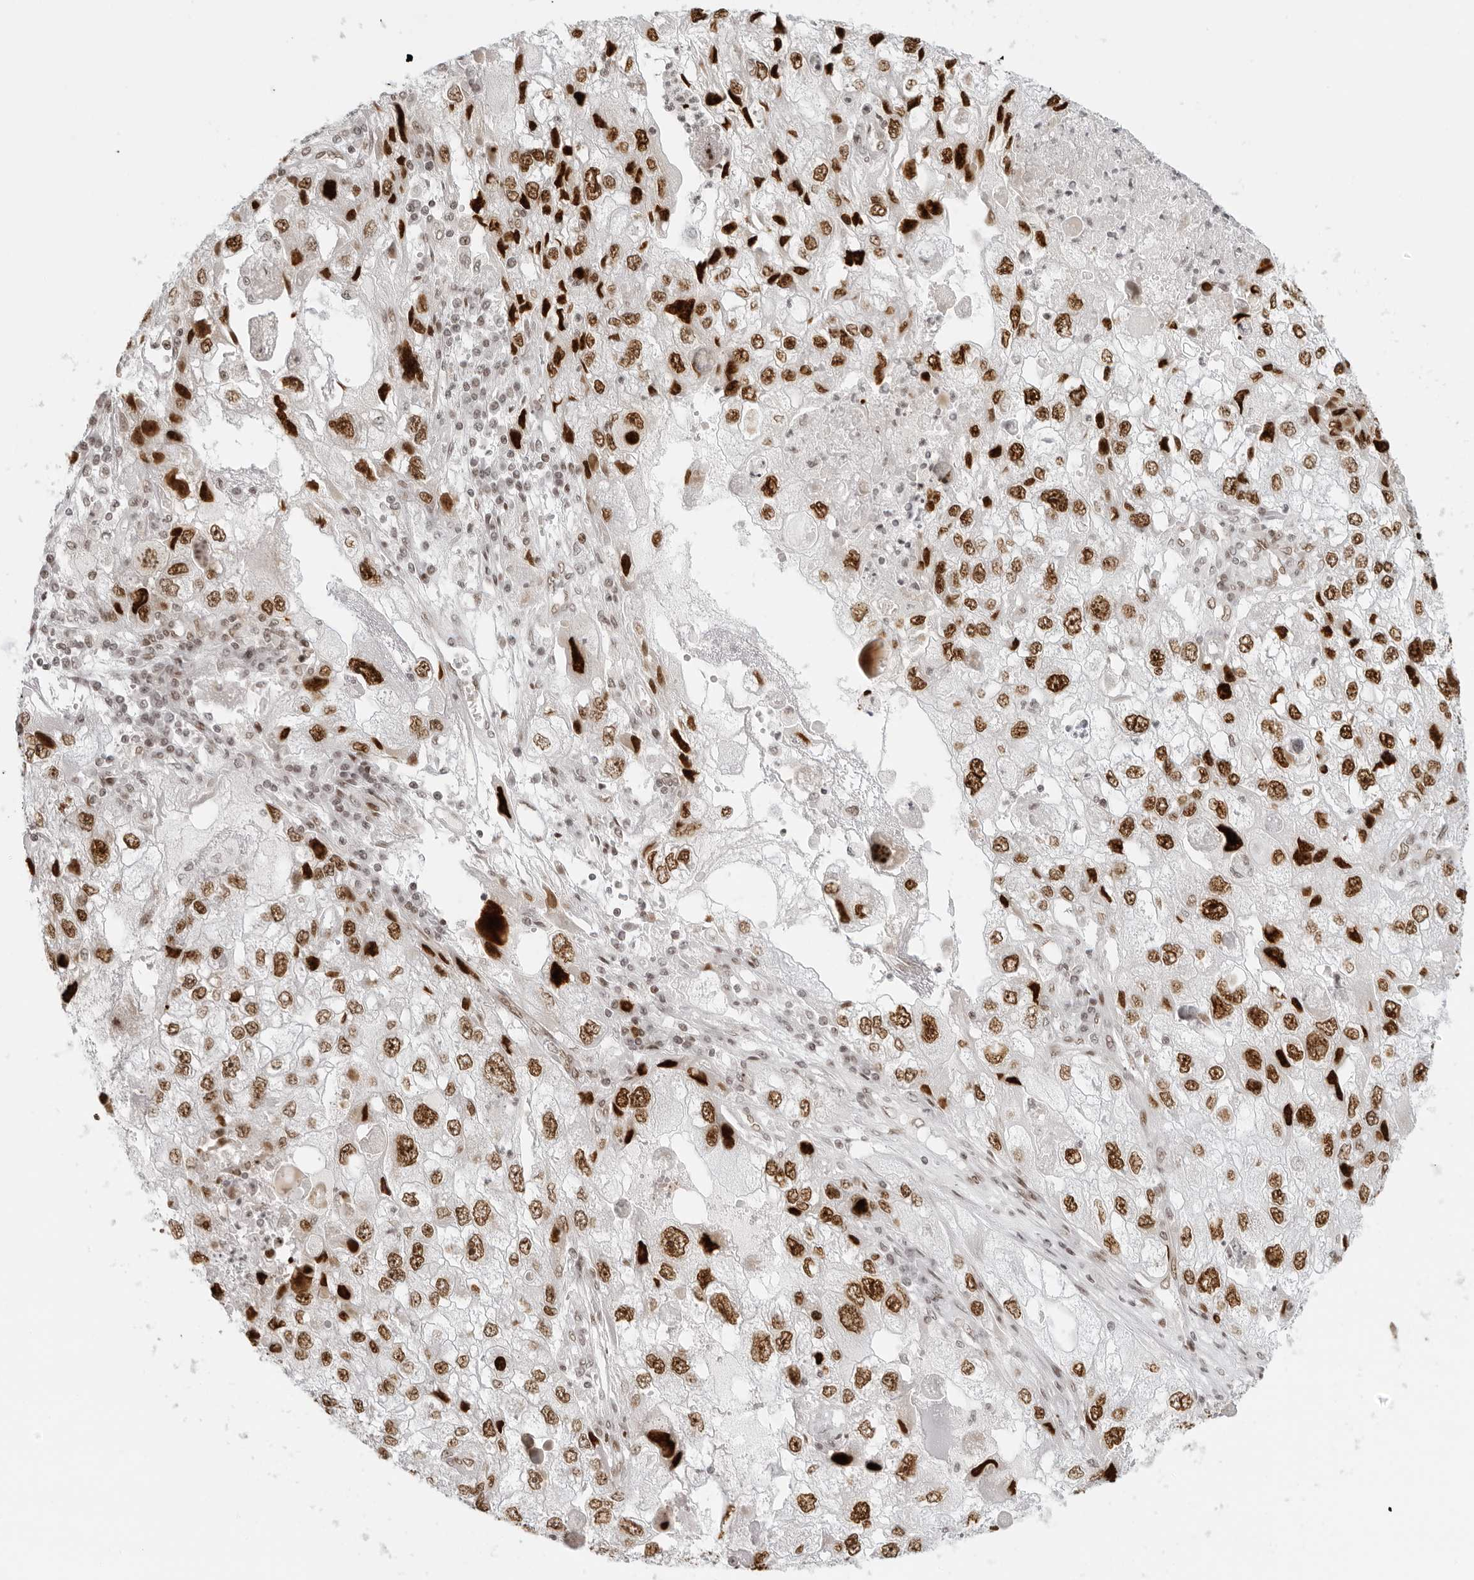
{"staining": {"intensity": "strong", "quantity": ">75%", "location": "nuclear"}, "tissue": "endometrial cancer", "cell_type": "Tumor cells", "image_type": "cancer", "snomed": [{"axis": "morphology", "description": "Adenocarcinoma, NOS"}, {"axis": "topography", "description": "Endometrium"}], "caption": "Strong nuclear expression is seen in approximately >75% of tumor cells in endometrial cancer (adenocarcinoma).", "gene": "RCC1", "patient": {"sex": "female", "age": 49}}